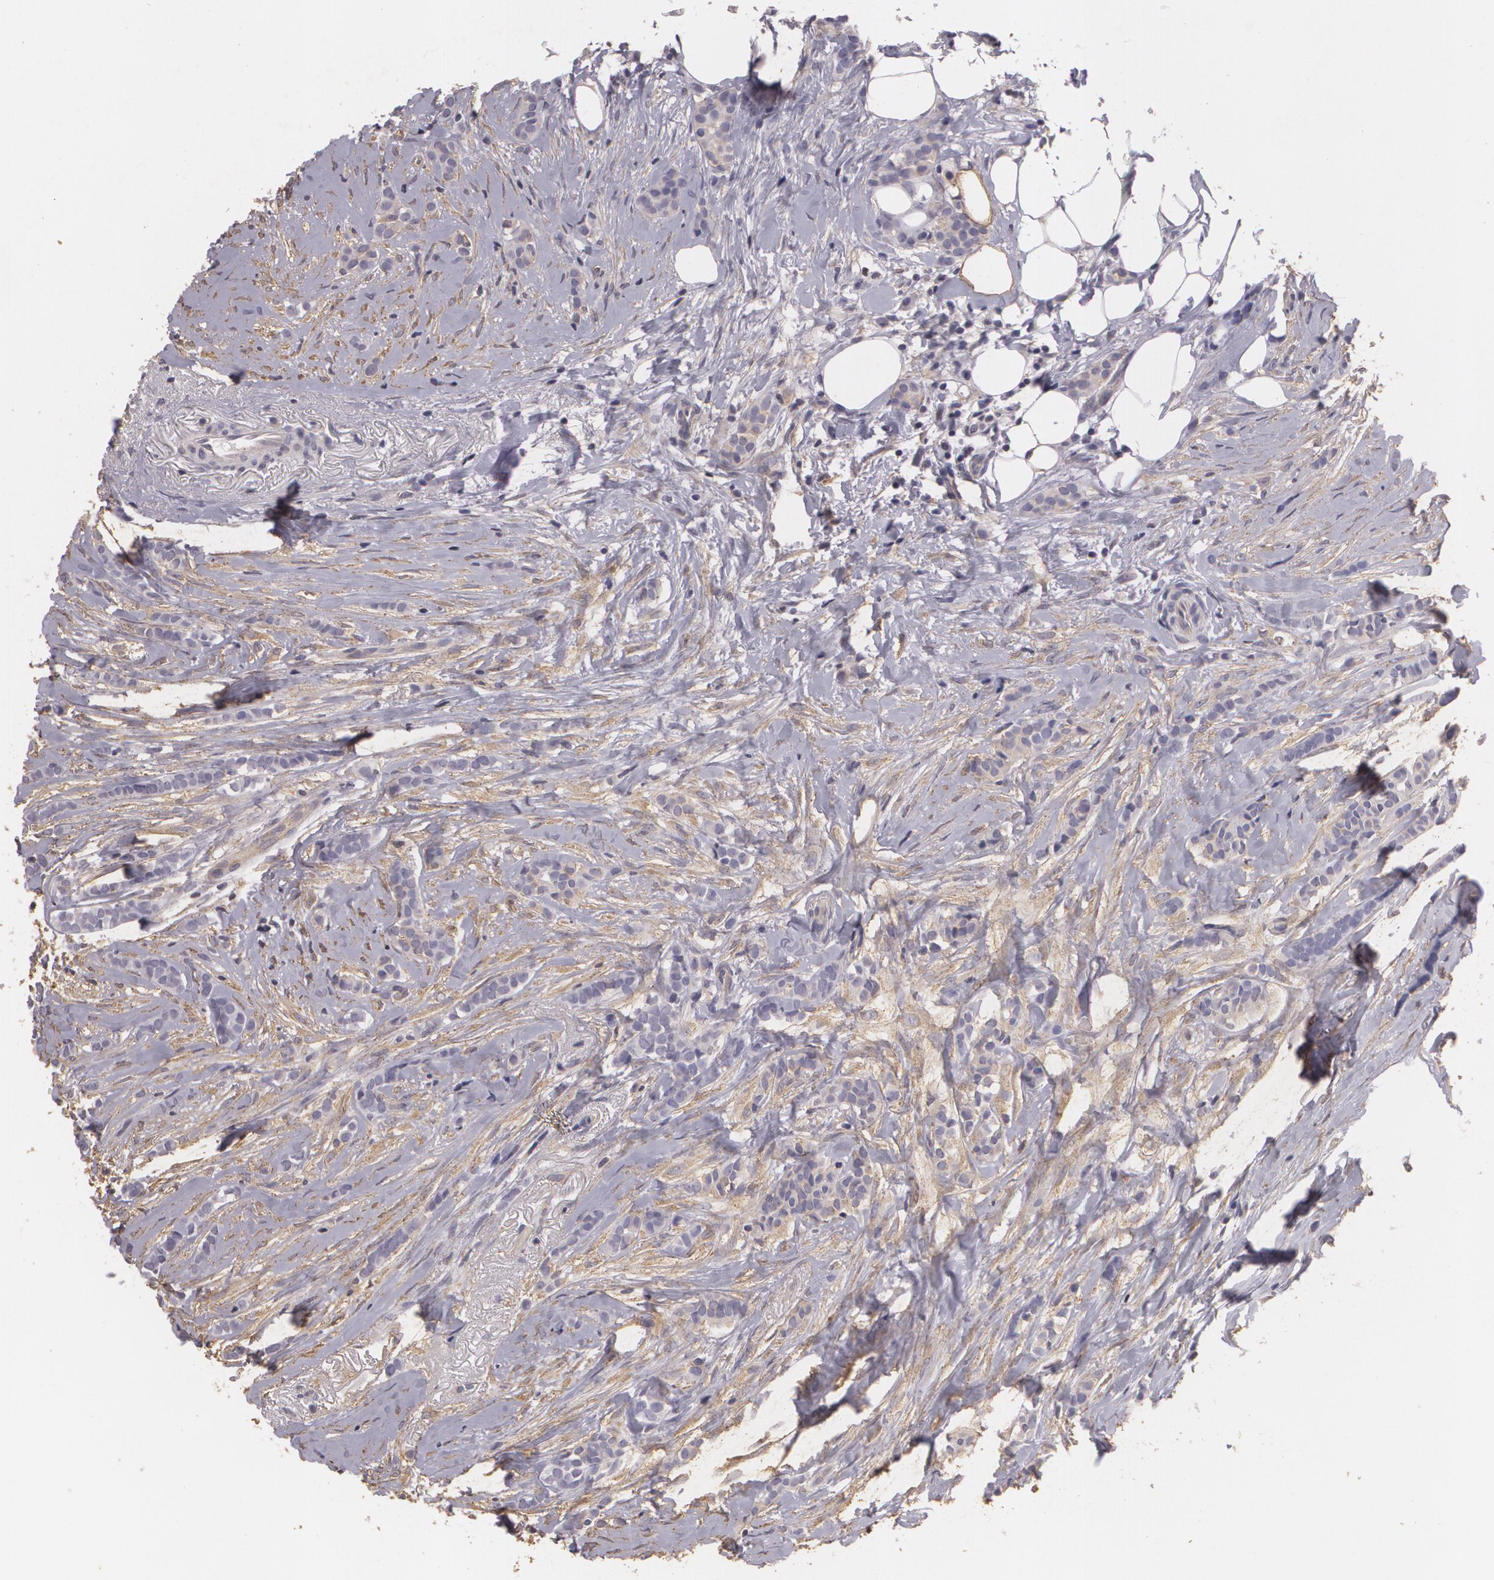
{"staining": {"intensity": "weak", "quantity": "25%-75%", "location": "cytoplasmic/membranous"}, "tissue": "breast cancer", "cell_type": "Tumor cells", "image_type": "cancer", "snomed": [{"axis": "morphology", "description": "Lobular carcinoma"}, {"axis": "topography", "description": "Breast"}], "caption": "DAB immunohistochemical staining of breast cancer (lobular carcinoma) reveals weak cytoplasmic/membranous protein staining in about 25%-75% of tumor cells. (brown staining indicates protein expression, while blue staining denotes nuclei).", "gene": "KCNA4", "patient": {"sex": "female", "age": 56}}